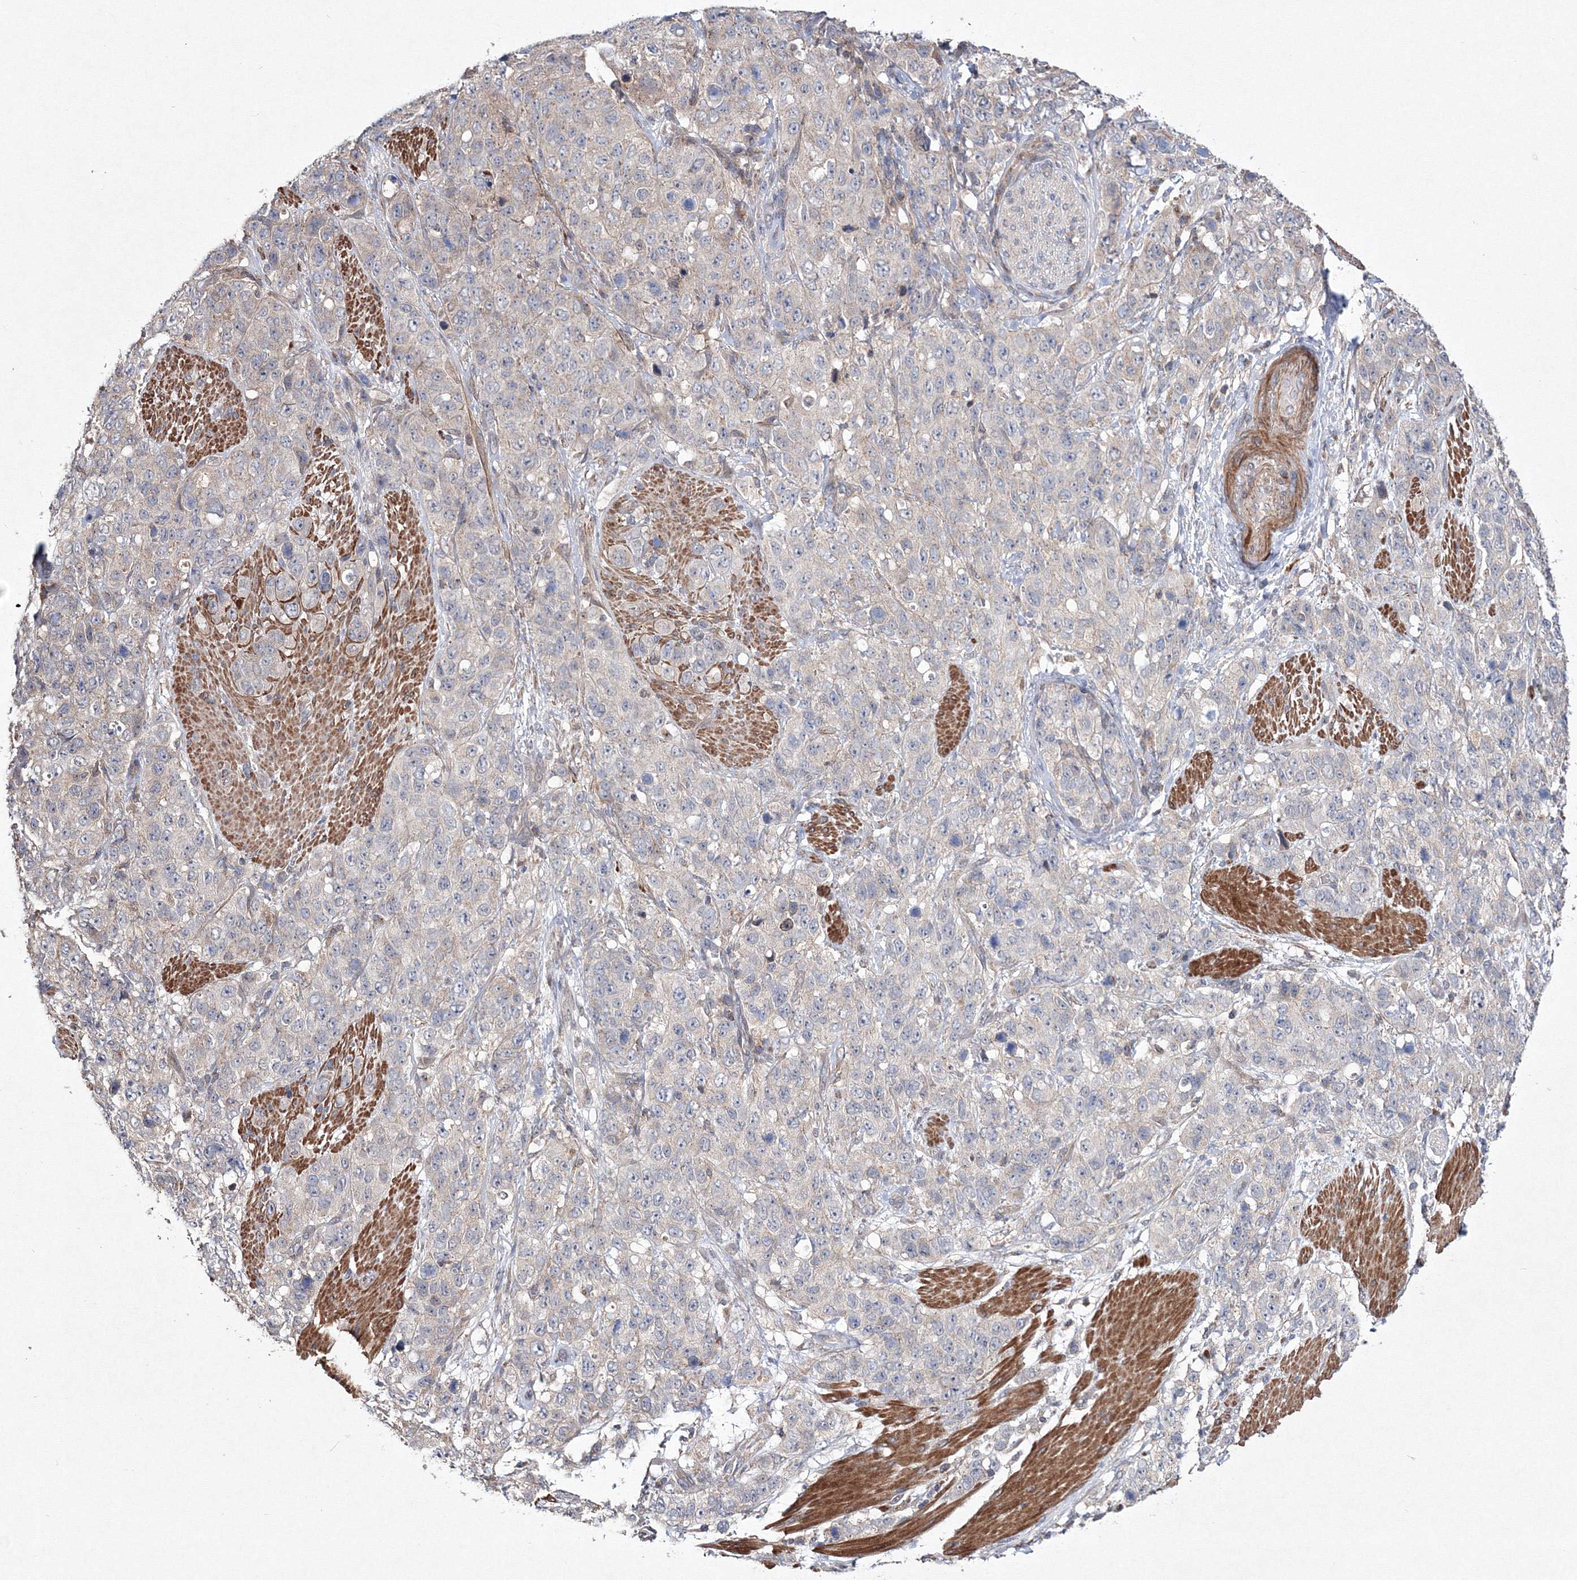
{"staining": {"intensity": "negative", "quantity": "none", "location": "none"}, "tissue": "stomach cancer", "cell_type": "Tumor cells", "image_type": "cancer", "snomed": [{"axis": "morphology", "description": "Adenocarcinoma, NOS"}, {"axis": "topography", "description": "Stomach"}], "caption": "Tumor cells show no significant protein positivity in stomach adenocarcinoma.", "gene": "PPP2R2B", "patient": {"sex": "male", "age": 48}}